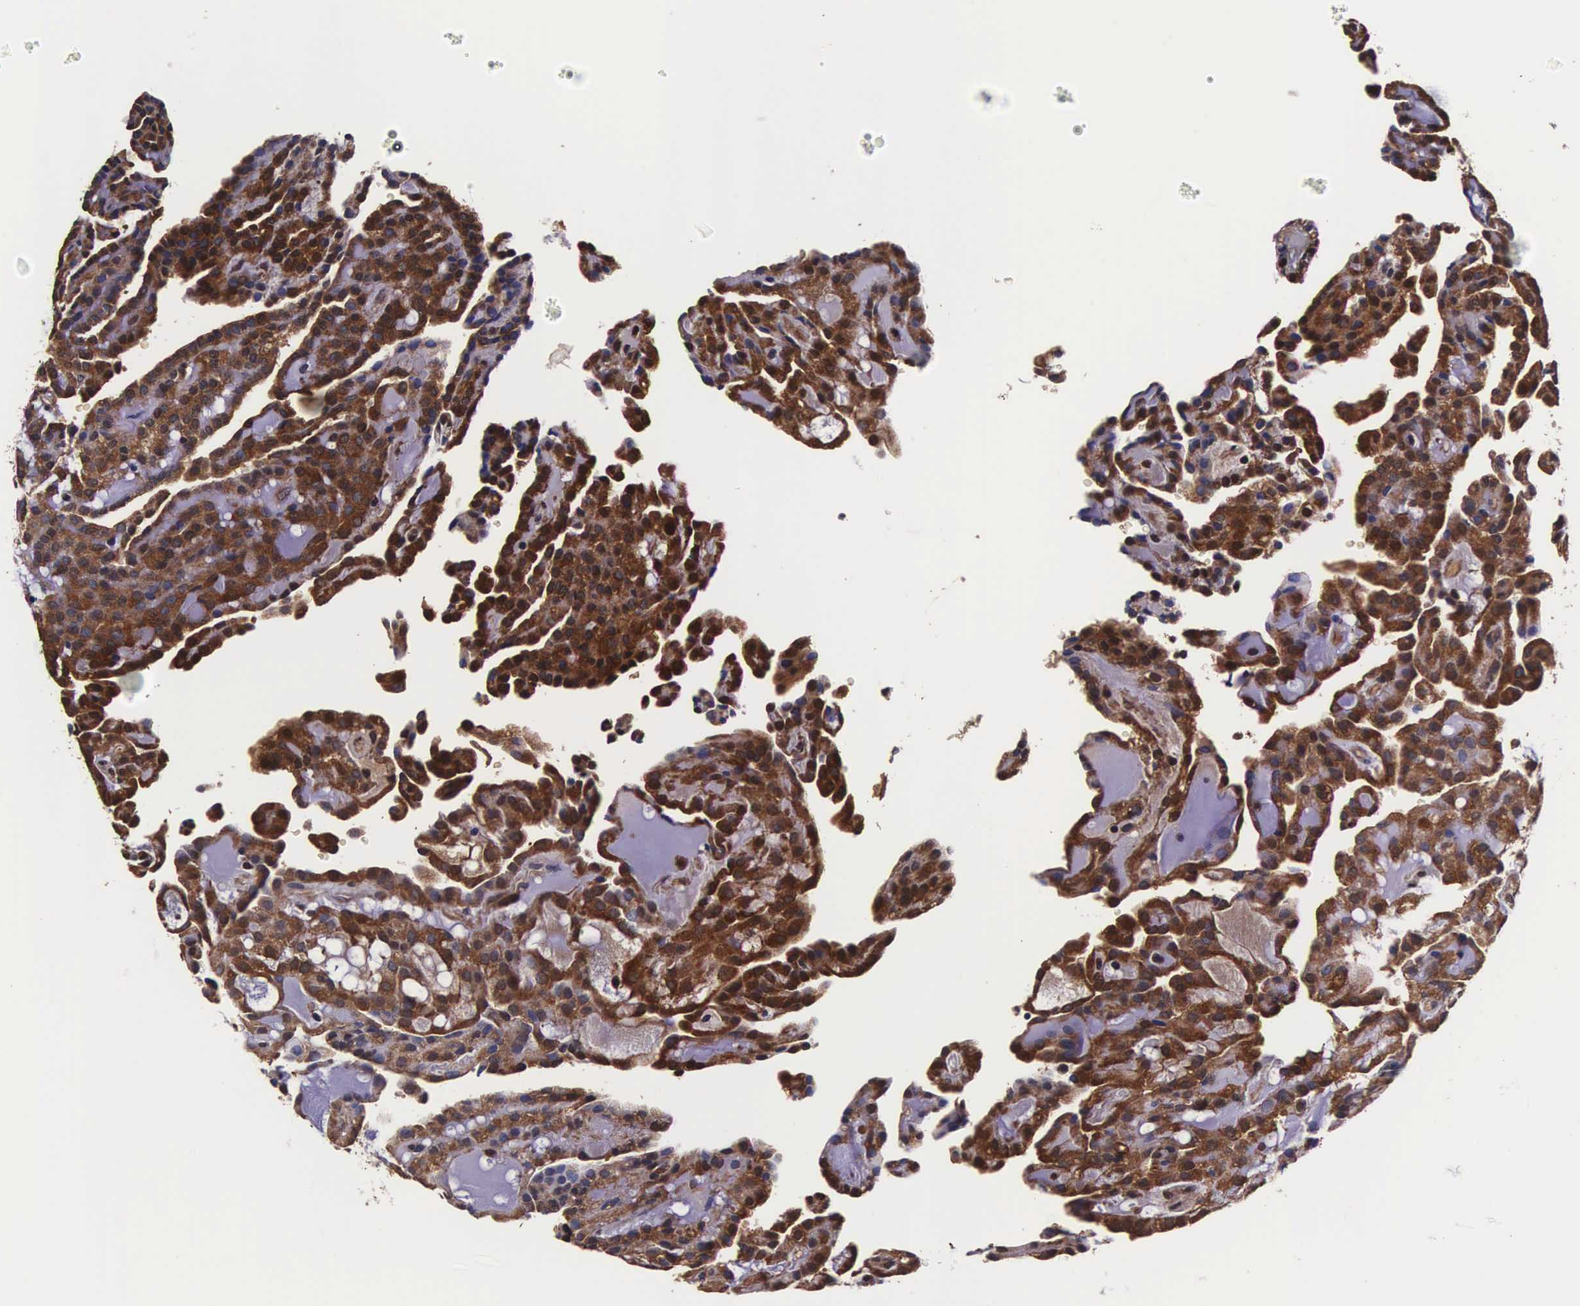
{"staining": {"intensity": "strong", "quantity": ">75%", "location": "cytoplasmic/membranous,nuclear"}, "tissue": "renal cancer", "cell_type": "Tumor cells", "image_type": "cancer", "snomed": [{"axis": "morphology", "description": "Adenocarcinoma, NOS"}, {"axis": "topography", "description": "Kidney"}], "caption": "Immunohistochemical staining of renal cancer (adenocarcinoma) shows strong cytoplasmic/membranous and nuclear protein expression in about >75% of tumor cells.", "gene": "TECPR2", "patient": {"sex": "male", "age": 63}}